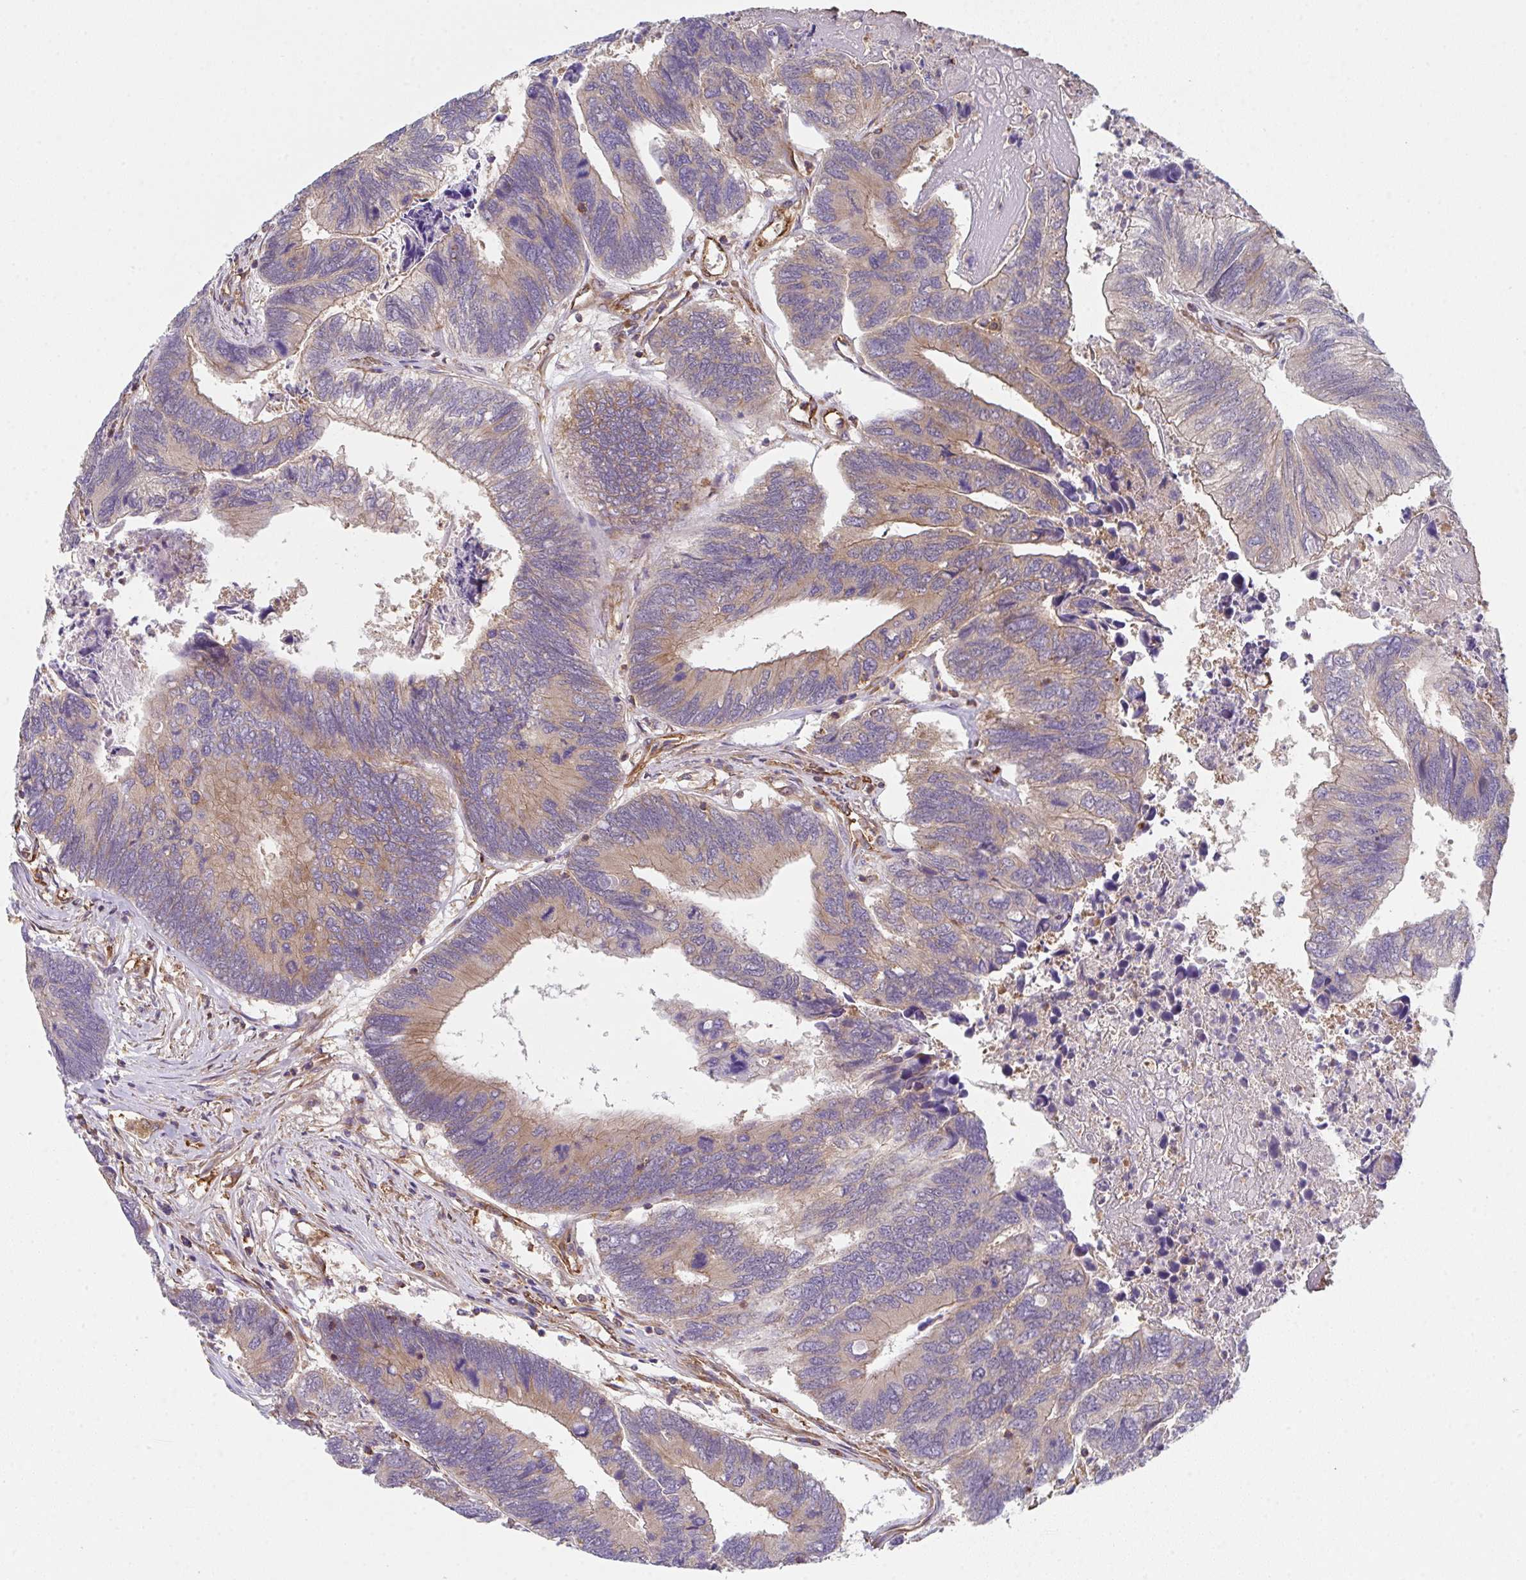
{"staining": {"intensity": "moderate", "quantity": ">75%", "location": "cytoplasmic/membranous"}, "tissue": "colorectal cancer", "cell_type": "Tumor cells", "image_type": "cancer", "snomed": [{"axis": "morphology", "description": "Adenocarcinoma, NOS"}, {"axis": "topography", "description": "Colon"}], "caption": "The immunohistochemical stain shows moderate cytoplasmic/membranous expression in tumor cells of colorectal adenocarcinoma tissue.", "gene": "TMEM229A", "patient": {"sex": "female", "age": 67}}